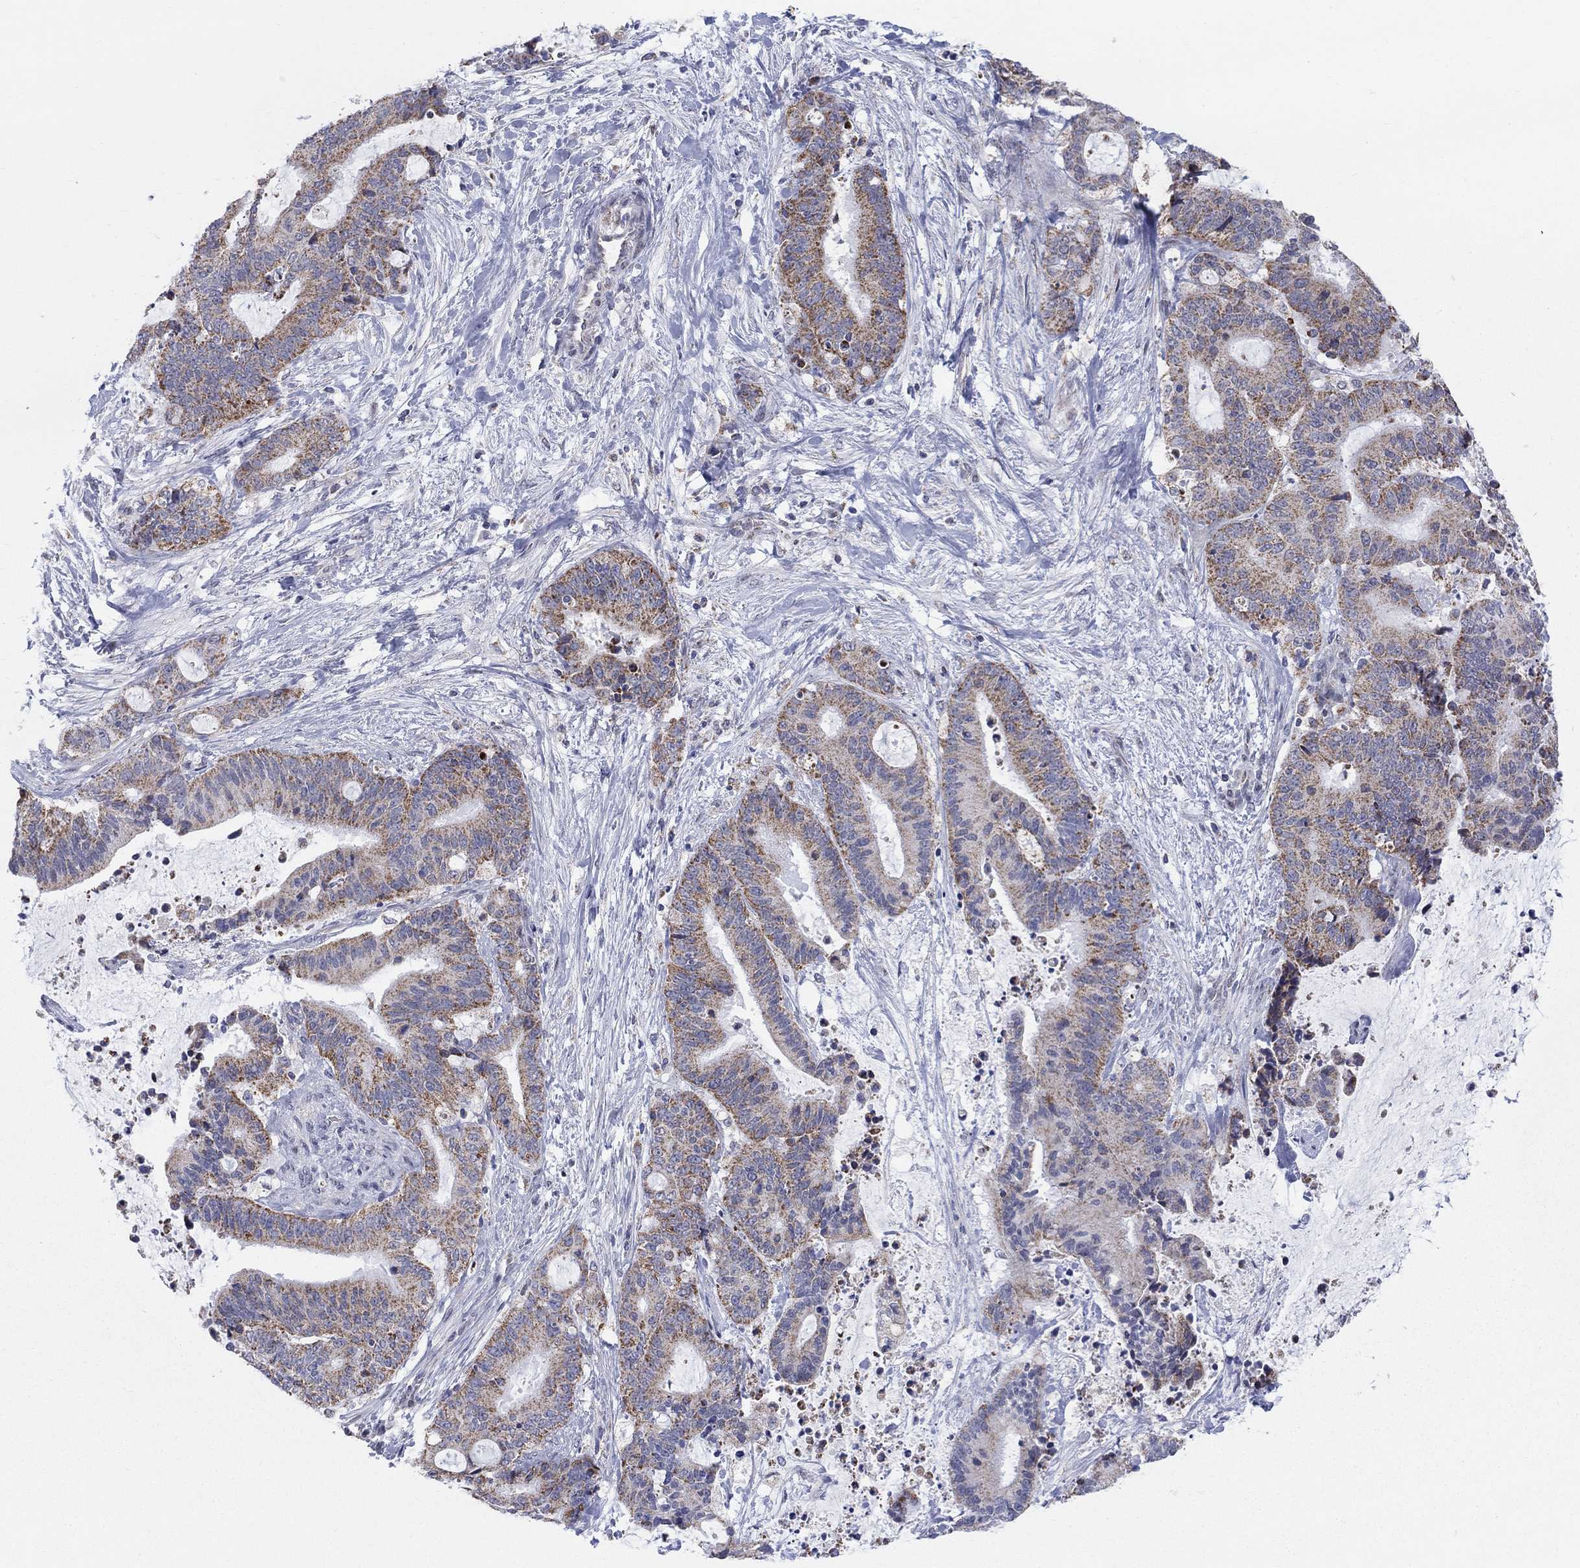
{"staining": {"intensity": "strong", "quantity": "25%-75%", "location": "cytoplasmic/membranous"}, "tissue": "liver cancer", "cell_type": "Tumor cells", "image_type": "cancer", "snomed": [{"axis": "morphology", "description": "Cholangiocarcinoma"}, {"axis": "topography", "description": "Liver"}], "caption": "Human liver cancer (cholangiocarcinoma) stained for a protein (brown) demonstrates strong cytoplasmic/membranous positive positivity in about 25%-75% of tumor cells.", "gene": "KISS1R", "patient": {"sex": "female", "age": 73}}